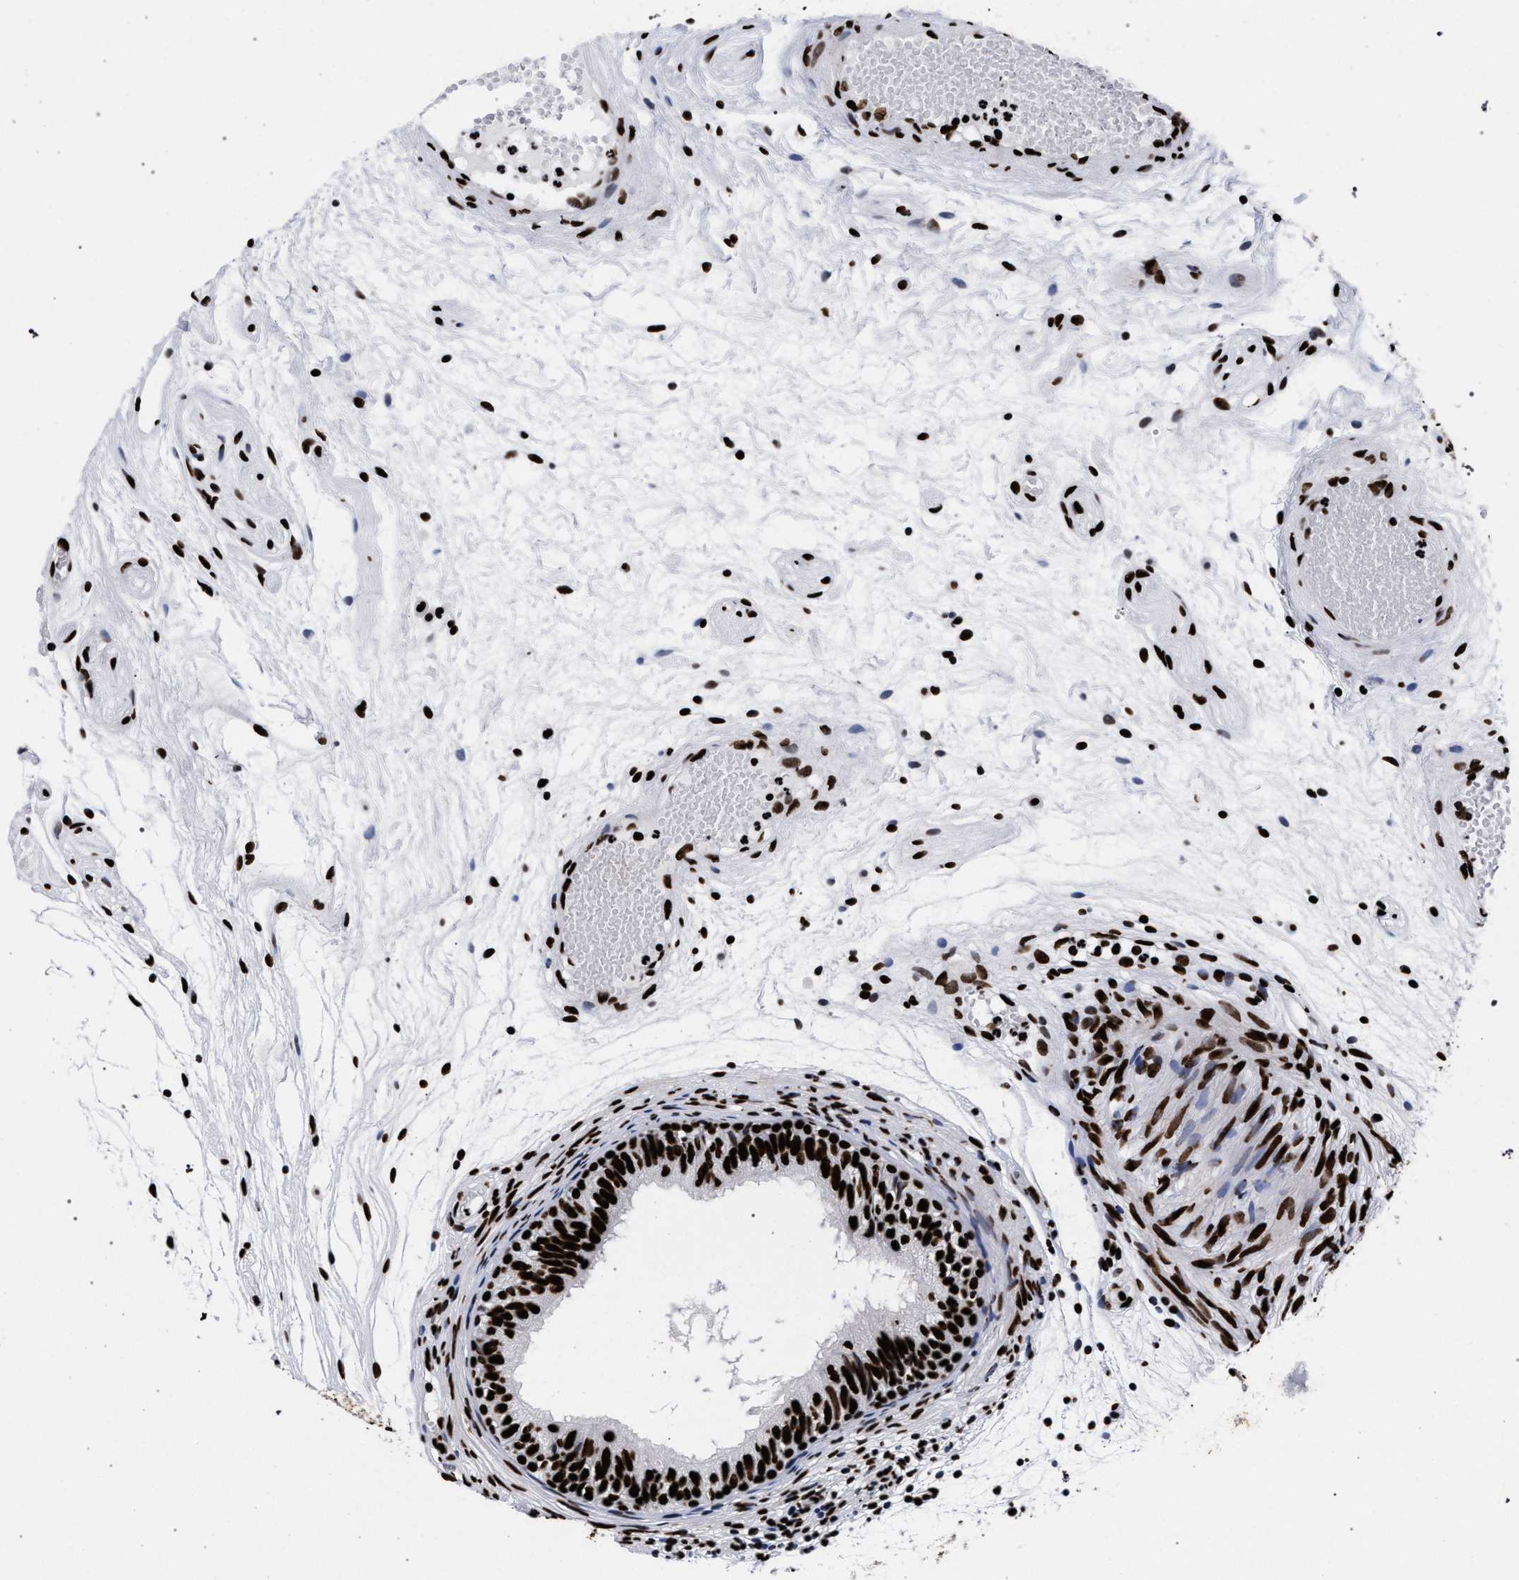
{"staining": {"intensity": "strong", "quantity": ">75%", "location": "nuclear"}, "tissue": "epididymis", "cell_type": "Glandular cells", "image_type": "normal", "snomed": [{"axis": "morphology", "description": "Normal tissue, NOS"}, {"axis": "morphology", "description": "Atrophy, NOS"}, {"axis": "topography", "description": "Testis"}, {"axis": "topography", "description": "Epididymis"}], "caption": "Immunohistochemistry (IHC) photomicrograph of unremarkable human epididymis stained for a protein (brown), which displays high levels of strong nuclear positivity in approximately >75% of glandular cells.", "gene": "HNRNPA1", "patient": {"sex": "male", "age": 18}}